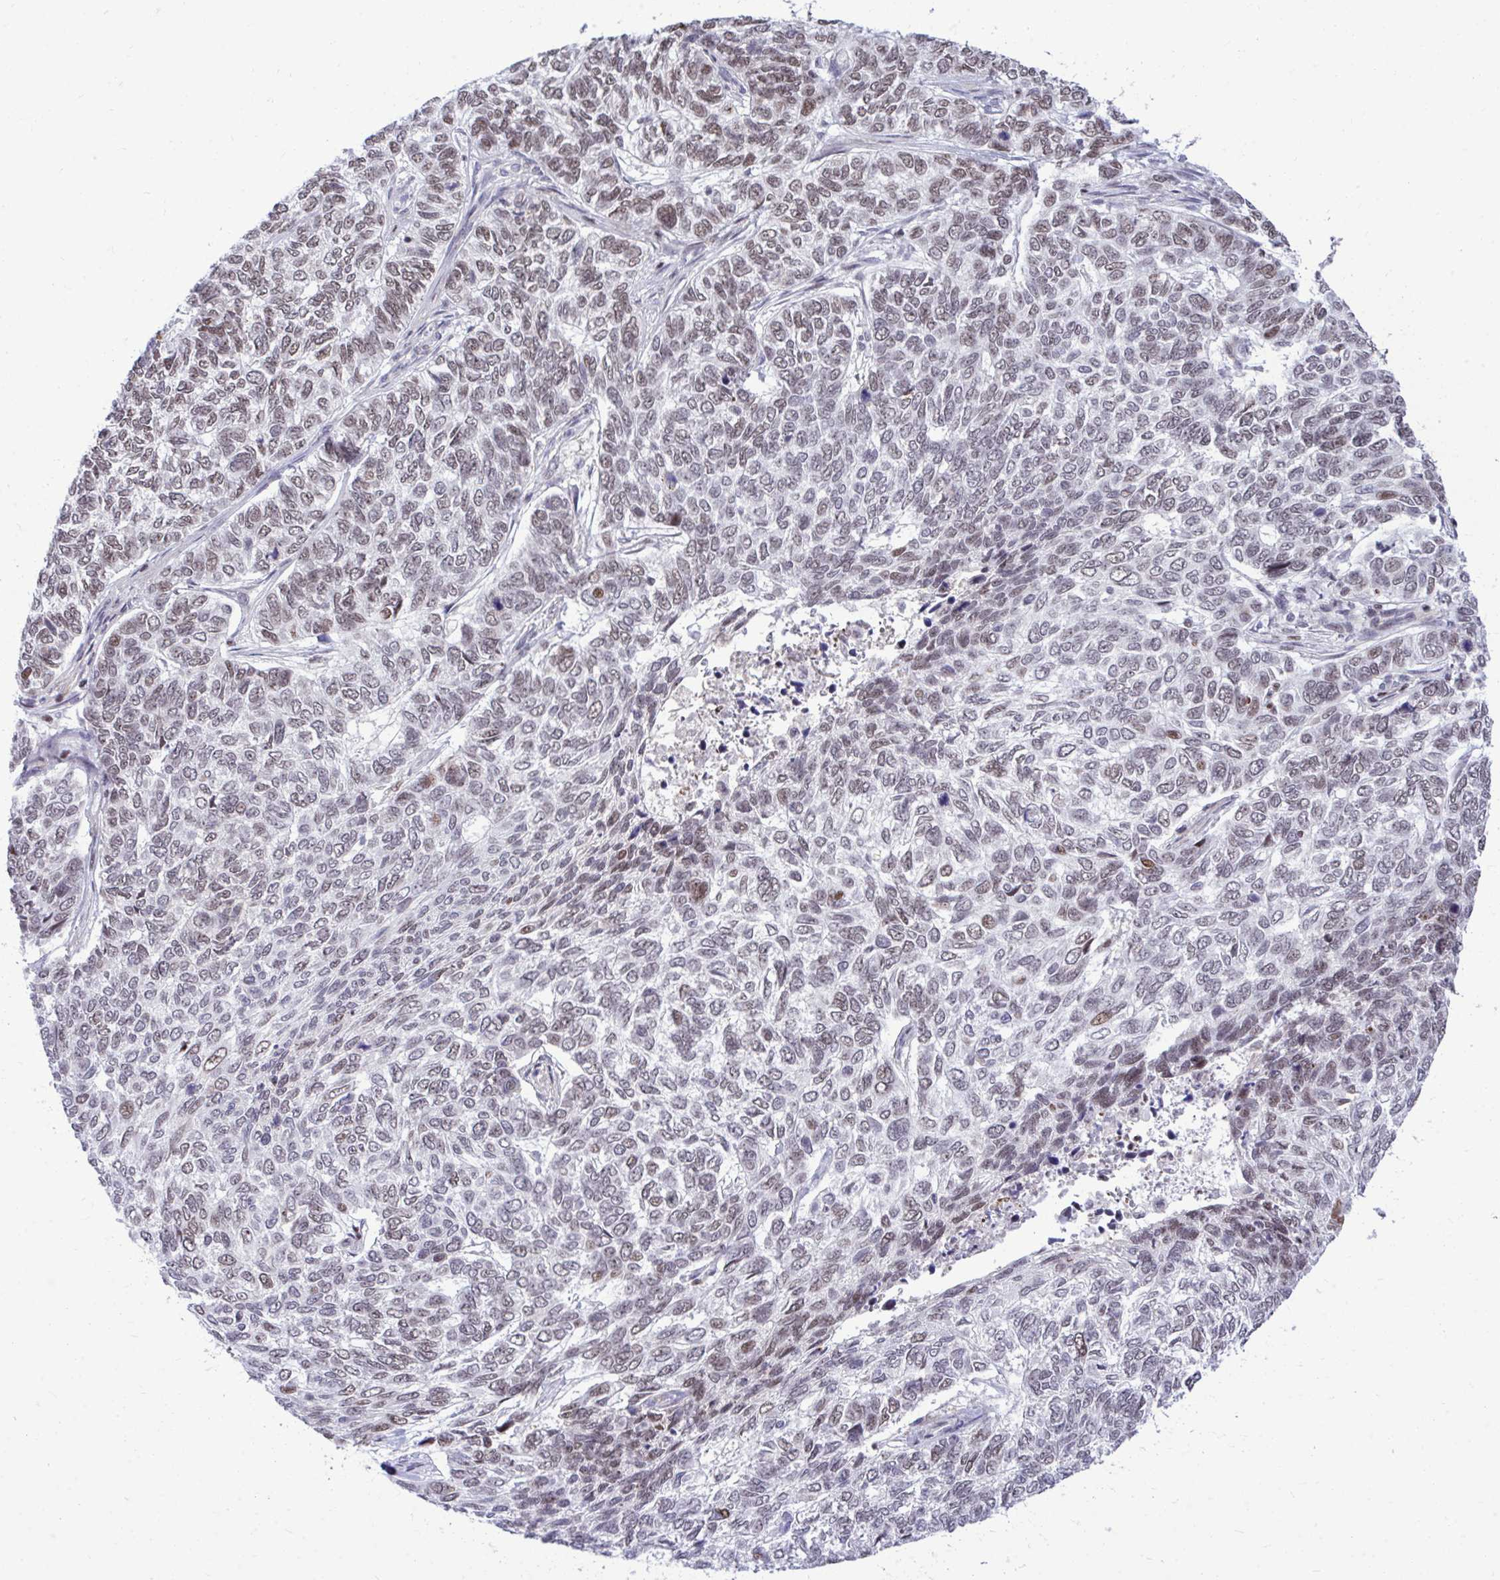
{"staining": {"intensity": "weak", "quantity": "25%-75%", "location": "nuclear"}, "tissue": "skin cancer", "cell_type": "Tumor cells", "image_type": "cancer", "snomed": [{"axis": "morphology", "description": "Basal cell carcinoma"}, {"axis": "topography", "description": "Skin"}], "caption": "Weak nuclear staining for a protein is present in approximately 25%-75% of tumor cells of skin cancer using IHC.", "gene": "C14orf39", "patient": {"sex": "female", "age": 65}}